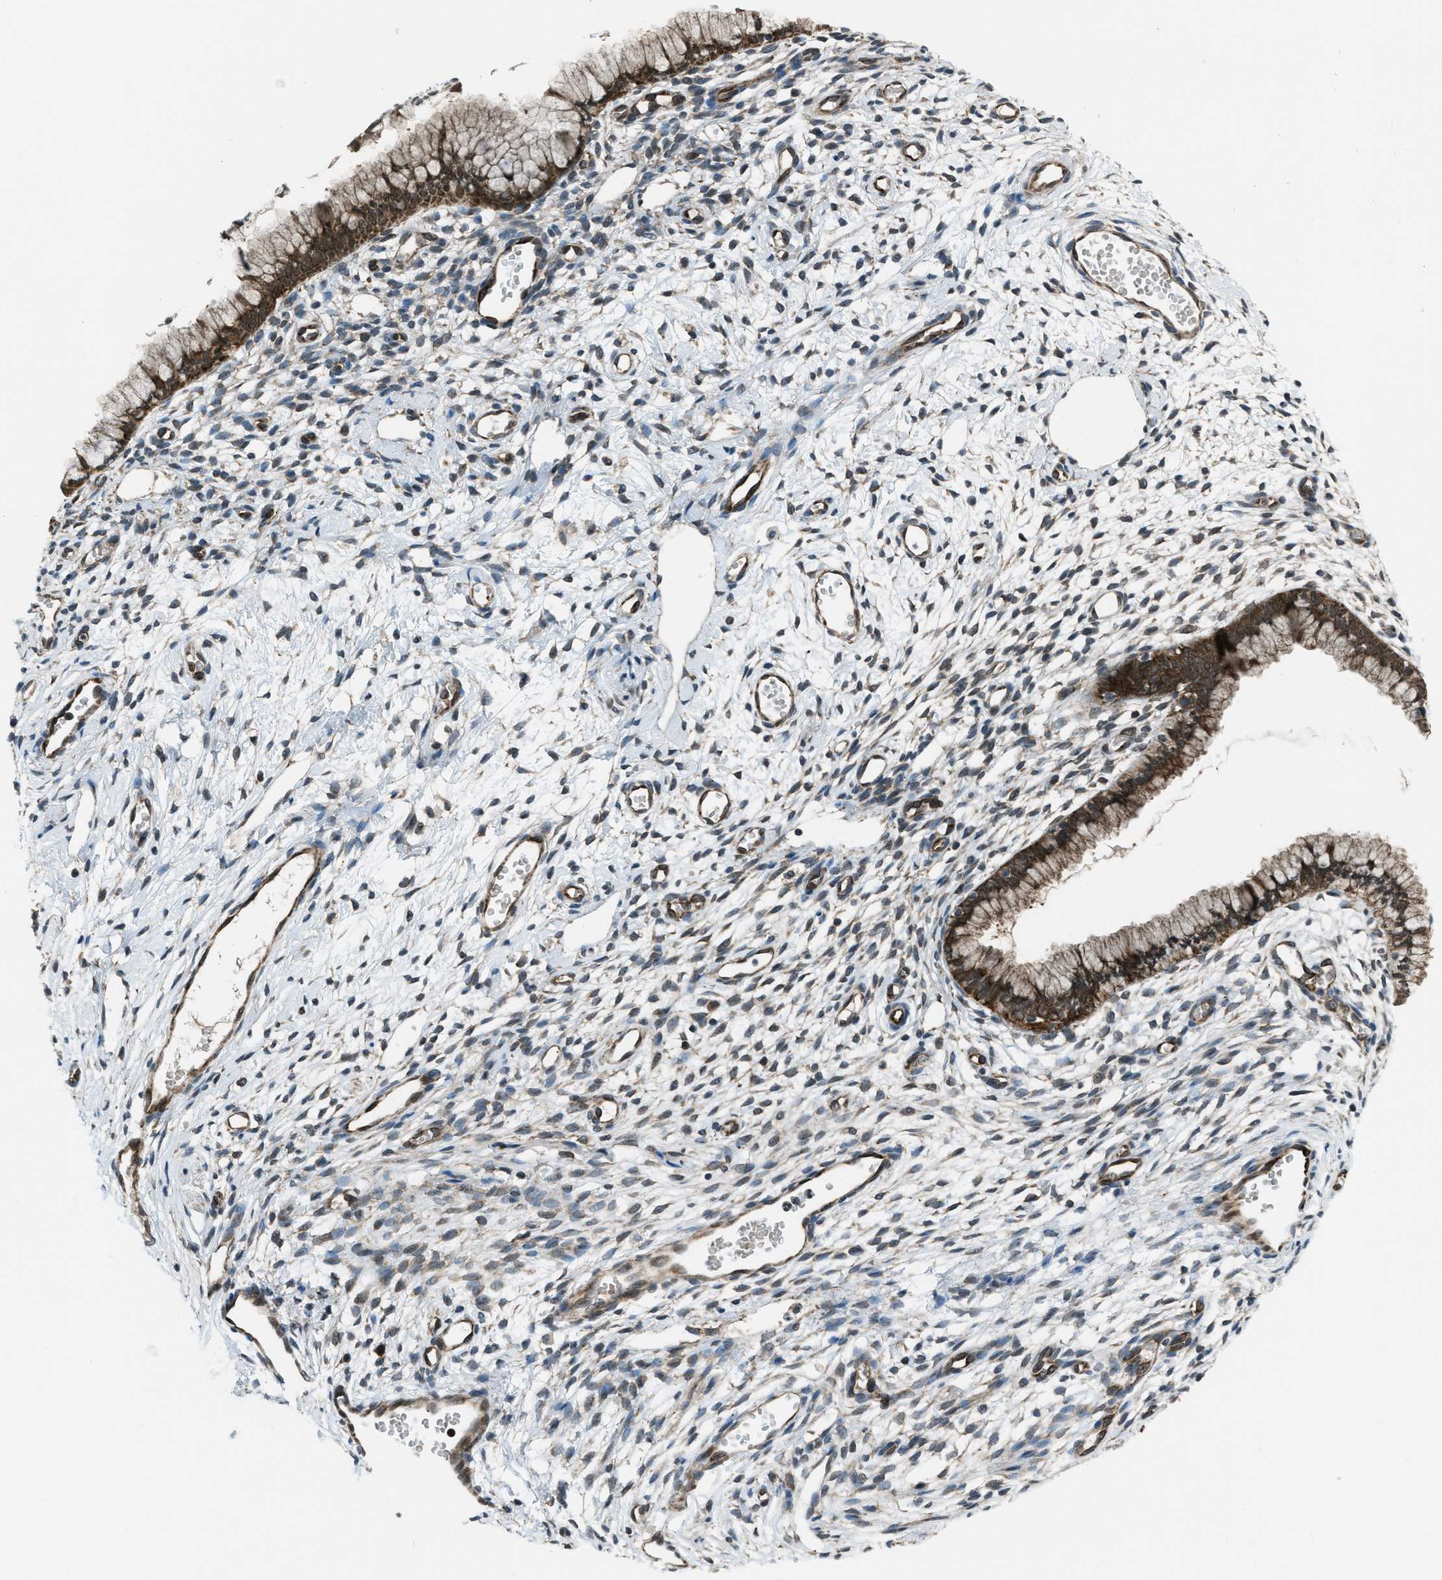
{"staining": {"intensity": "moderate", "quantity": "25%-75%", "location": "cytoplasmic/membranous"}, "tissue": "cervix", "cell_type": "Glandular cells", "image_type": "normal", "snomed": [{"axis": "morphology", "description": "Normal tissue, NOS"}, {"axis": "topography", "description": "Cervix"}], "caption": "Immunohistochemistry of unremarkable cervix displays medium levels of moderate cytoplasmic/membranous positivity in approximately 25%-75% of glandular cells.", "gene": "ASAP2", "patient": {"sex": "female", "age": 65}}